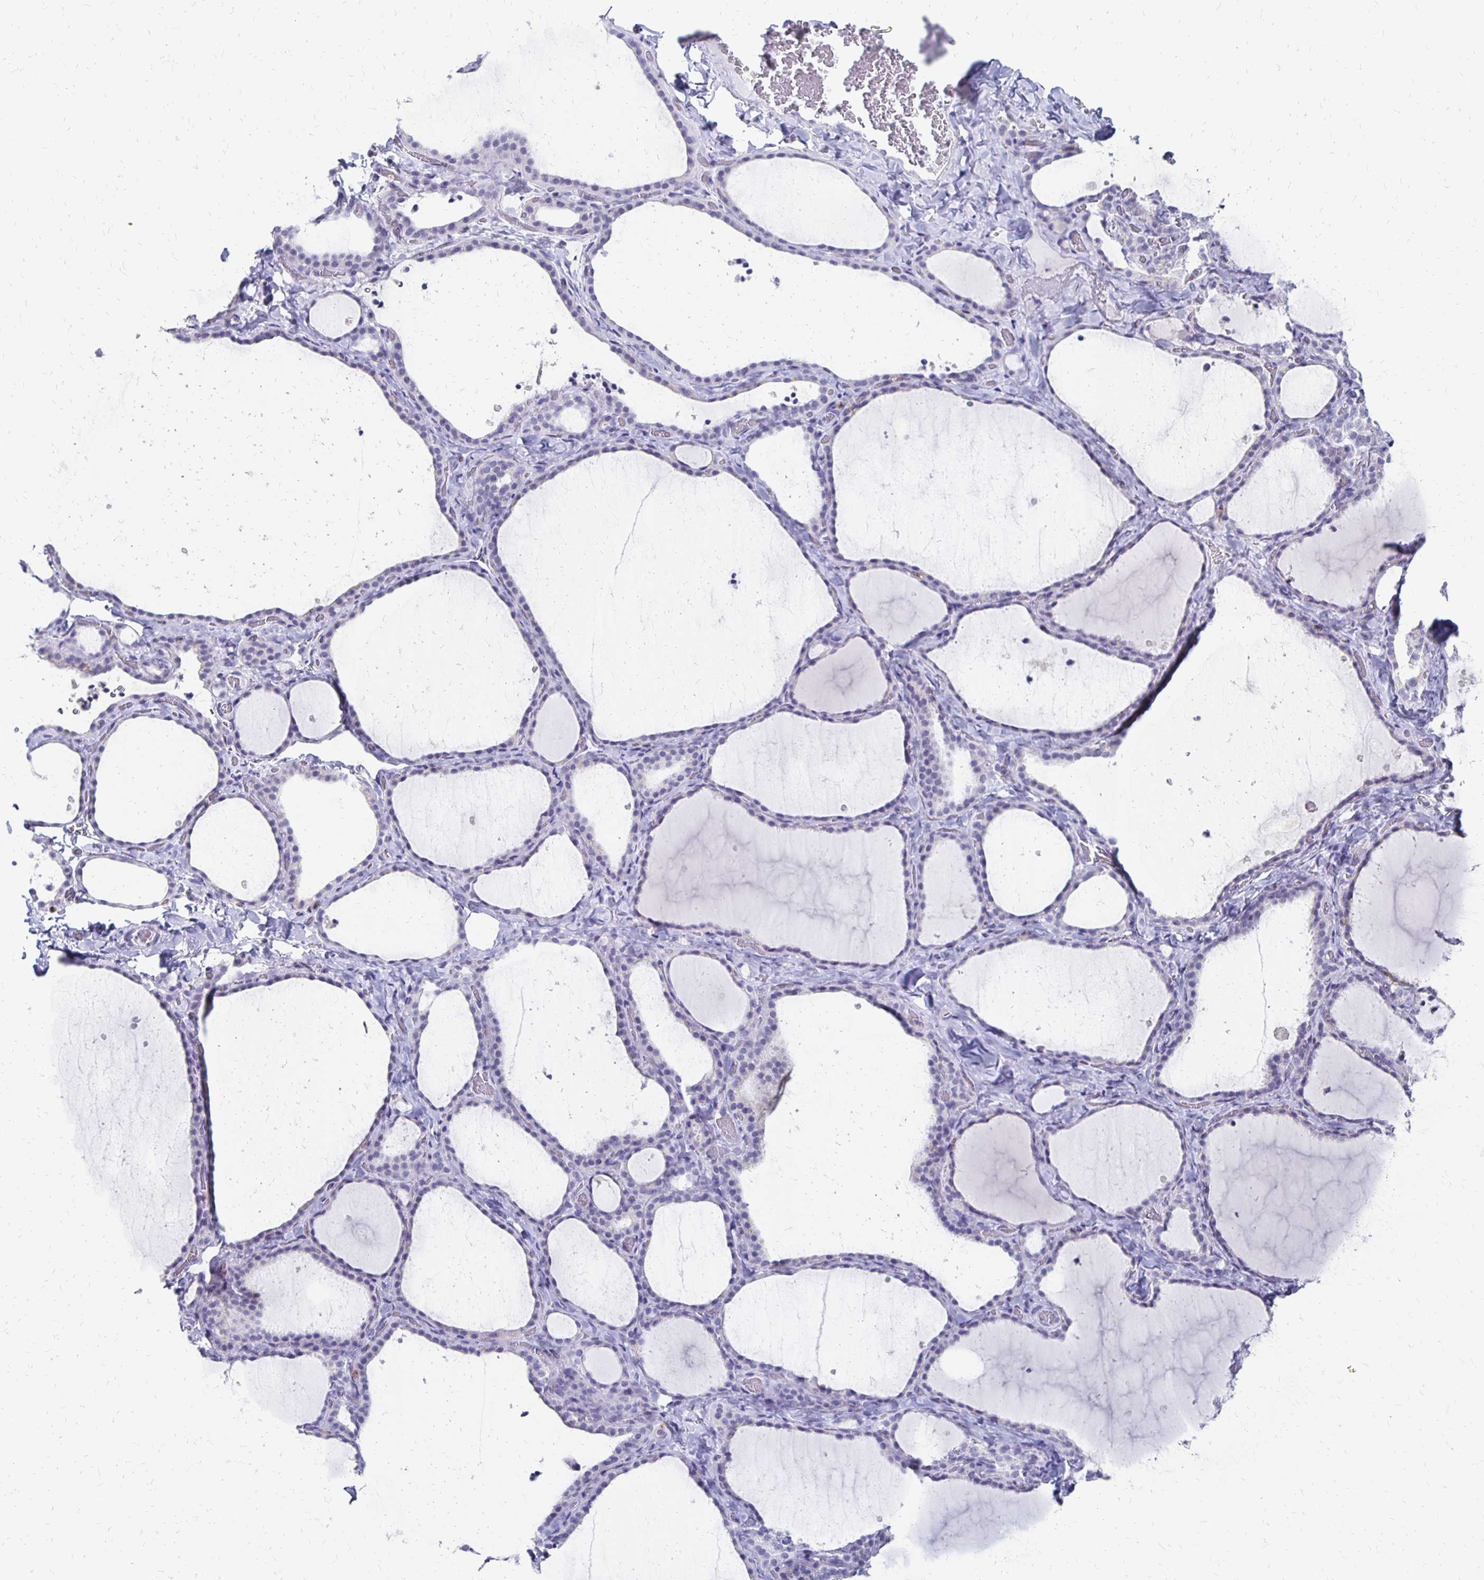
{"staining": {"intensity": "negative", "quantity": "none", "location": "none"}, "tissue": "thyroid gland", "cell_type": "Glandular cells", "image_type": "normal", "snomed": [{"axis": "morphology", "description": "Normal tissue, NOS"}, {"axis": "topography", "description": "Thyroid gland"}], "caption": "Immunohistochemistry (IHC) image of normal human thyroid gland stained for a protein (brown), which demonstrates no positivity in glandular cells.", "gene": "SYT2", "patient": {"sex": "female", "age": 22}}